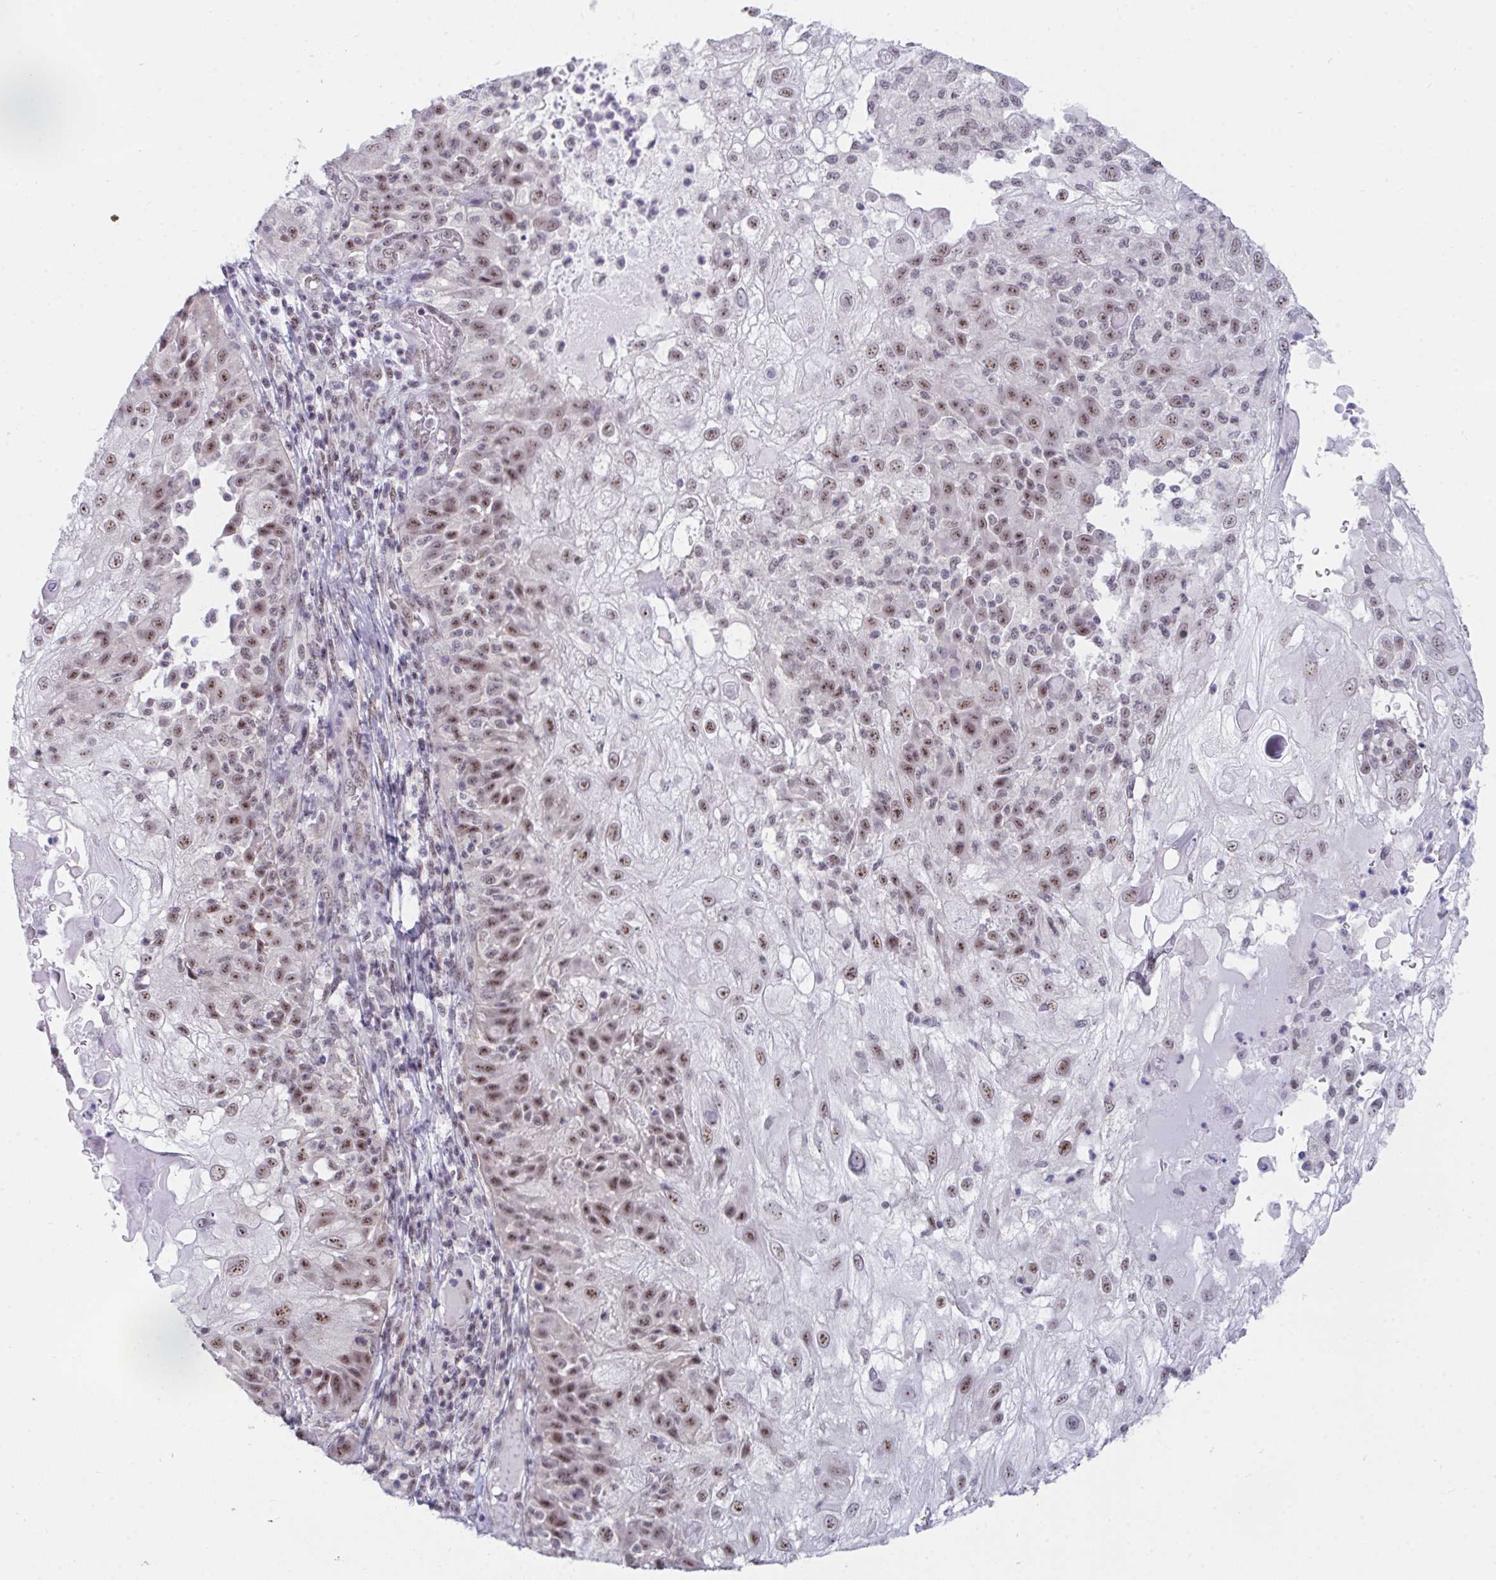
{"staining": {"intensity": "moderate", "quantity": ">75%", "location": "nuclear"}, "tissue": "skin cancer", "cell_type": "Tumor cells", "image_type": "cancer", "snomed": [{"axis": "morphology", "description": "Normal tissue, NOS"}, {"axis": "morphology", "description": "Squamous cell carcinoma, NOS"}, {"axis": "topography", "description": "Skin"}], "caption": "Protein staining by immunohistochemistry (IHC) displays moderate nuclear staining in about >75% of tumor cells in skin squamous cell carcinoma.", "gene": "PRR14", "patient": {"sex": "female", "age": 83}}